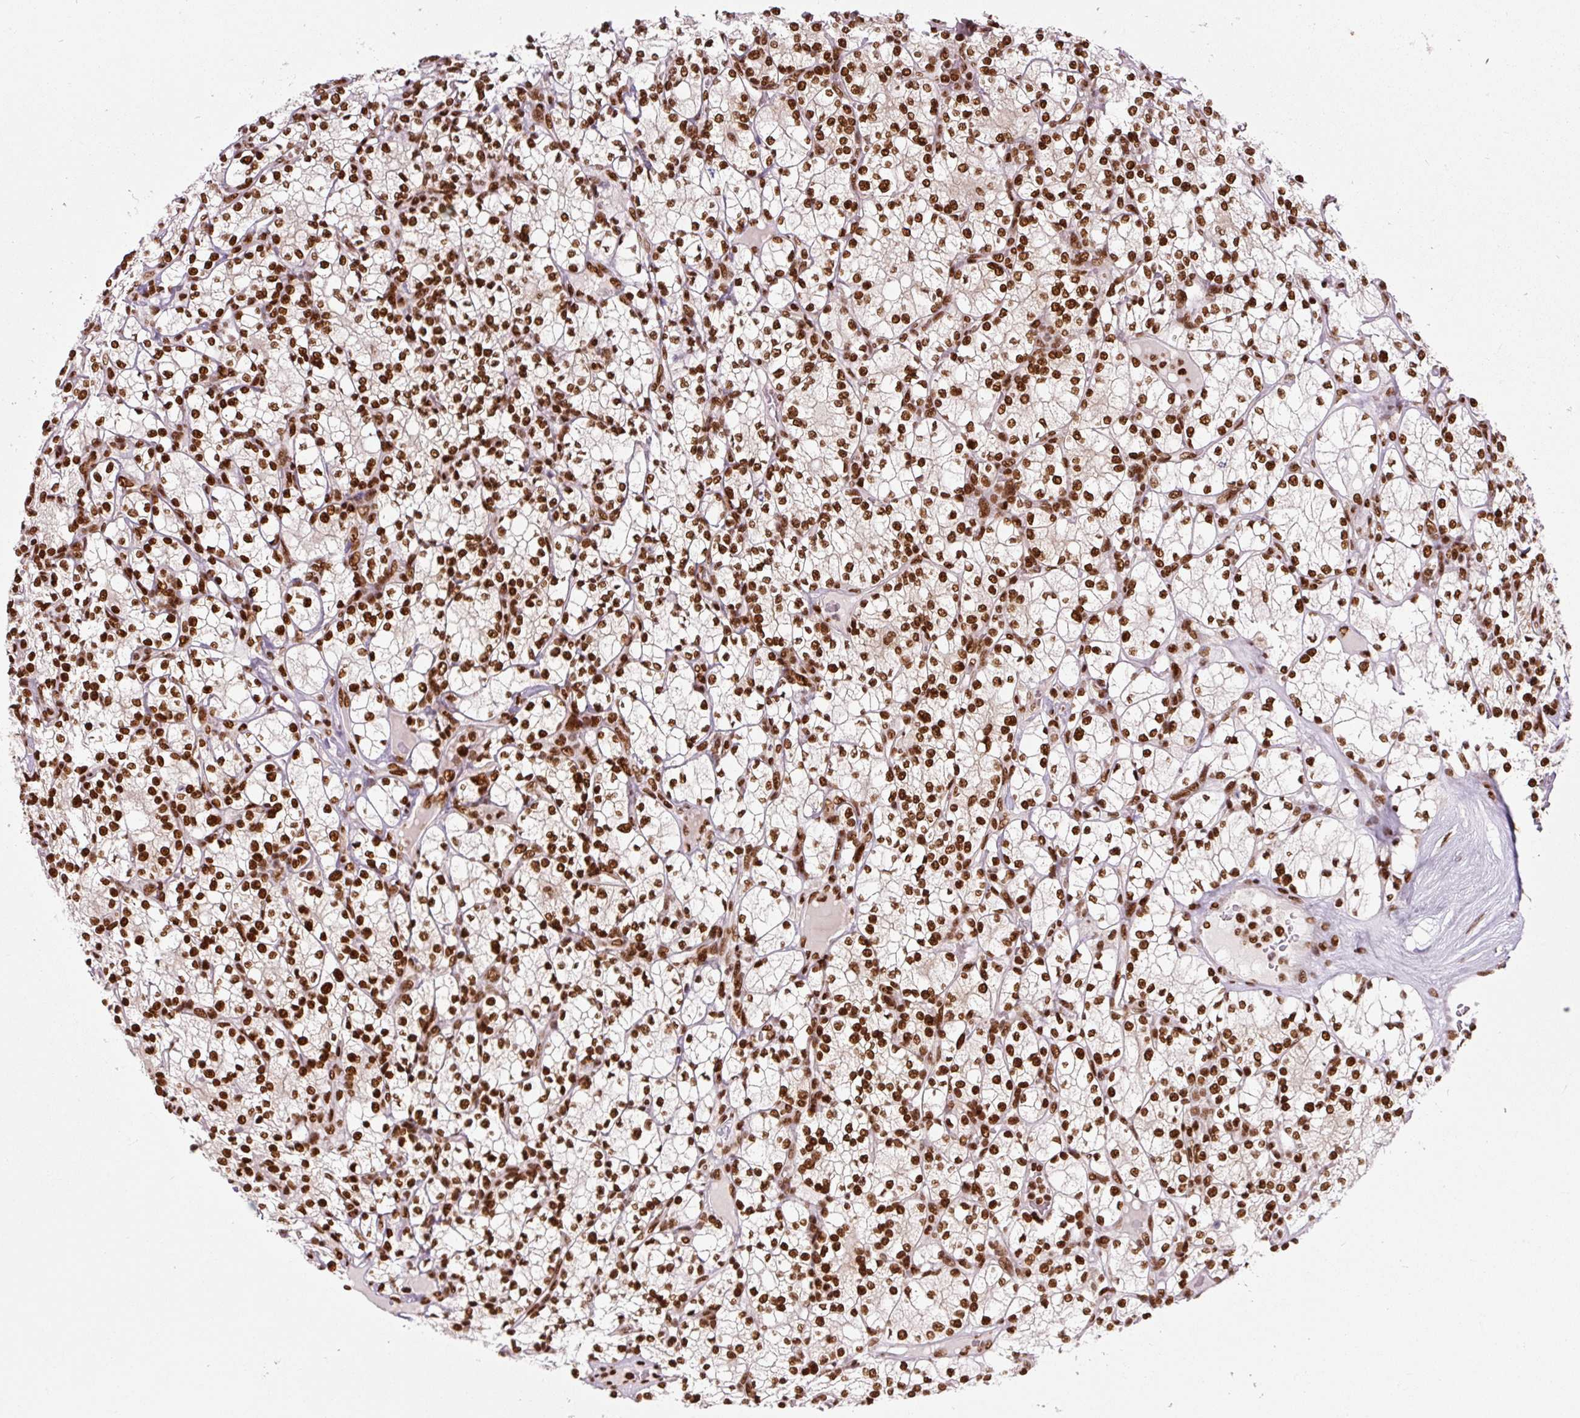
{"staining": {"intensity": "strong", "quantity": ">75%", "location": "nuclear"}, "tissue": "renal cancer", "cell_type": "Tumor cells", "image_type": "cancer", "snomed": [{"axis": "morphology", "description": "Adenocarcinoma, NOS"}, {"axis": "topography", "description": "Kidney"}], "caption": "Immunohistochemistry (IHC) micrograph of neoplastic tissue: renal cancer (adenocarcinoma) stained using IHC exhibits high levels of strong protein expression localized specifically in the nuclear of tumor cells, appearing as a nuclear brown color.", "gene": "FUS", "patient": {"sex": "male", "age": 77}}